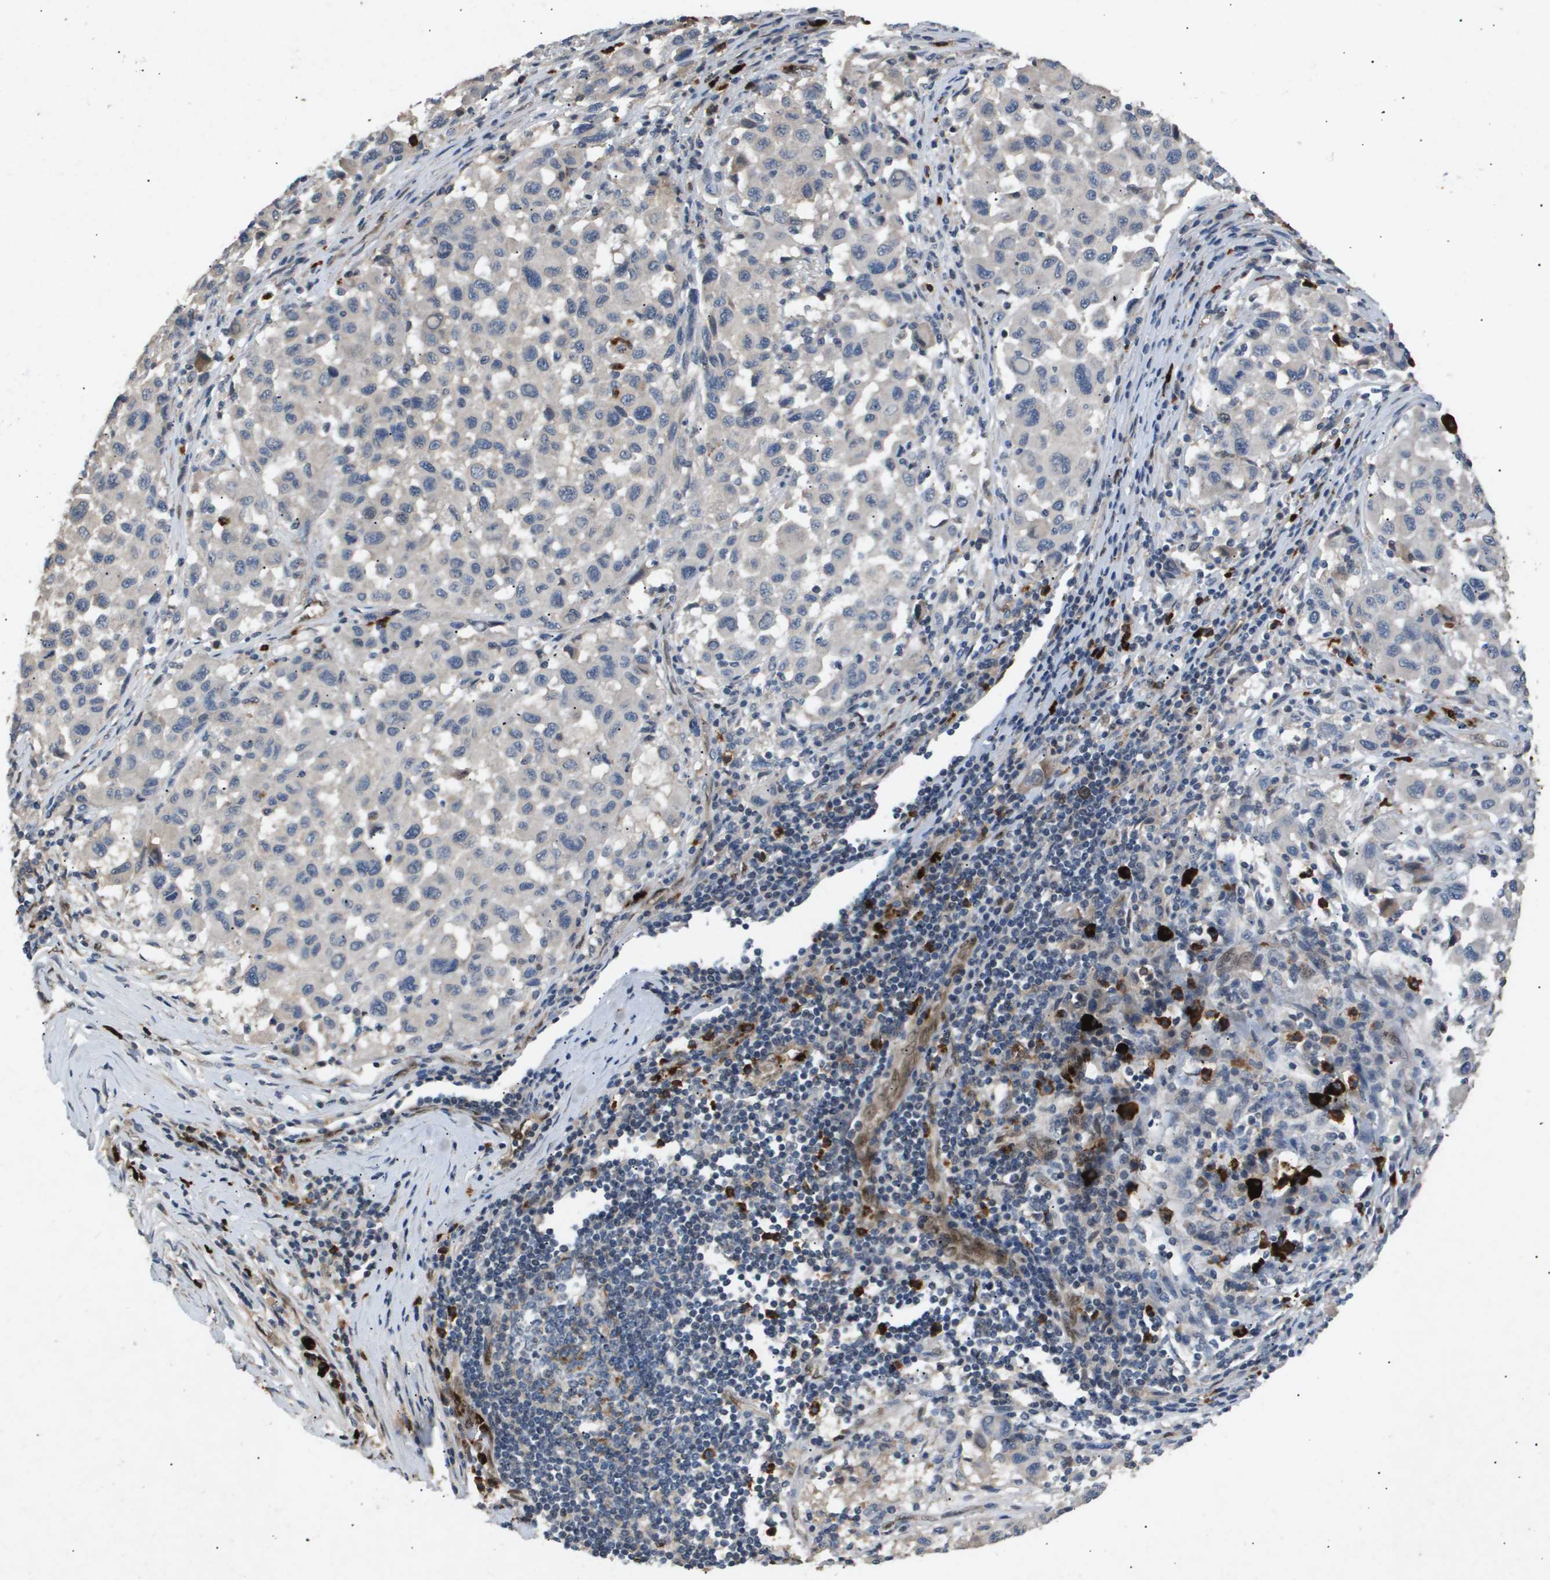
{"staining": {"intensity": "negative", "quantity": "none", "location": "none"}, "tissue": "melanoma", "cell_type": "Tumor cells", "image_type": "cancer", "snomed": [{"axis": "morphology", "description": "Malignant melanoma, Metastatic site"}, {"axis": "topography", "description": "Lymph node"}], "caption": "Immunohistochemistry of melanoma displays no positivity in tumor cells.", "gene": "ERG", "patient": {"sex": "male", "age": 61}}